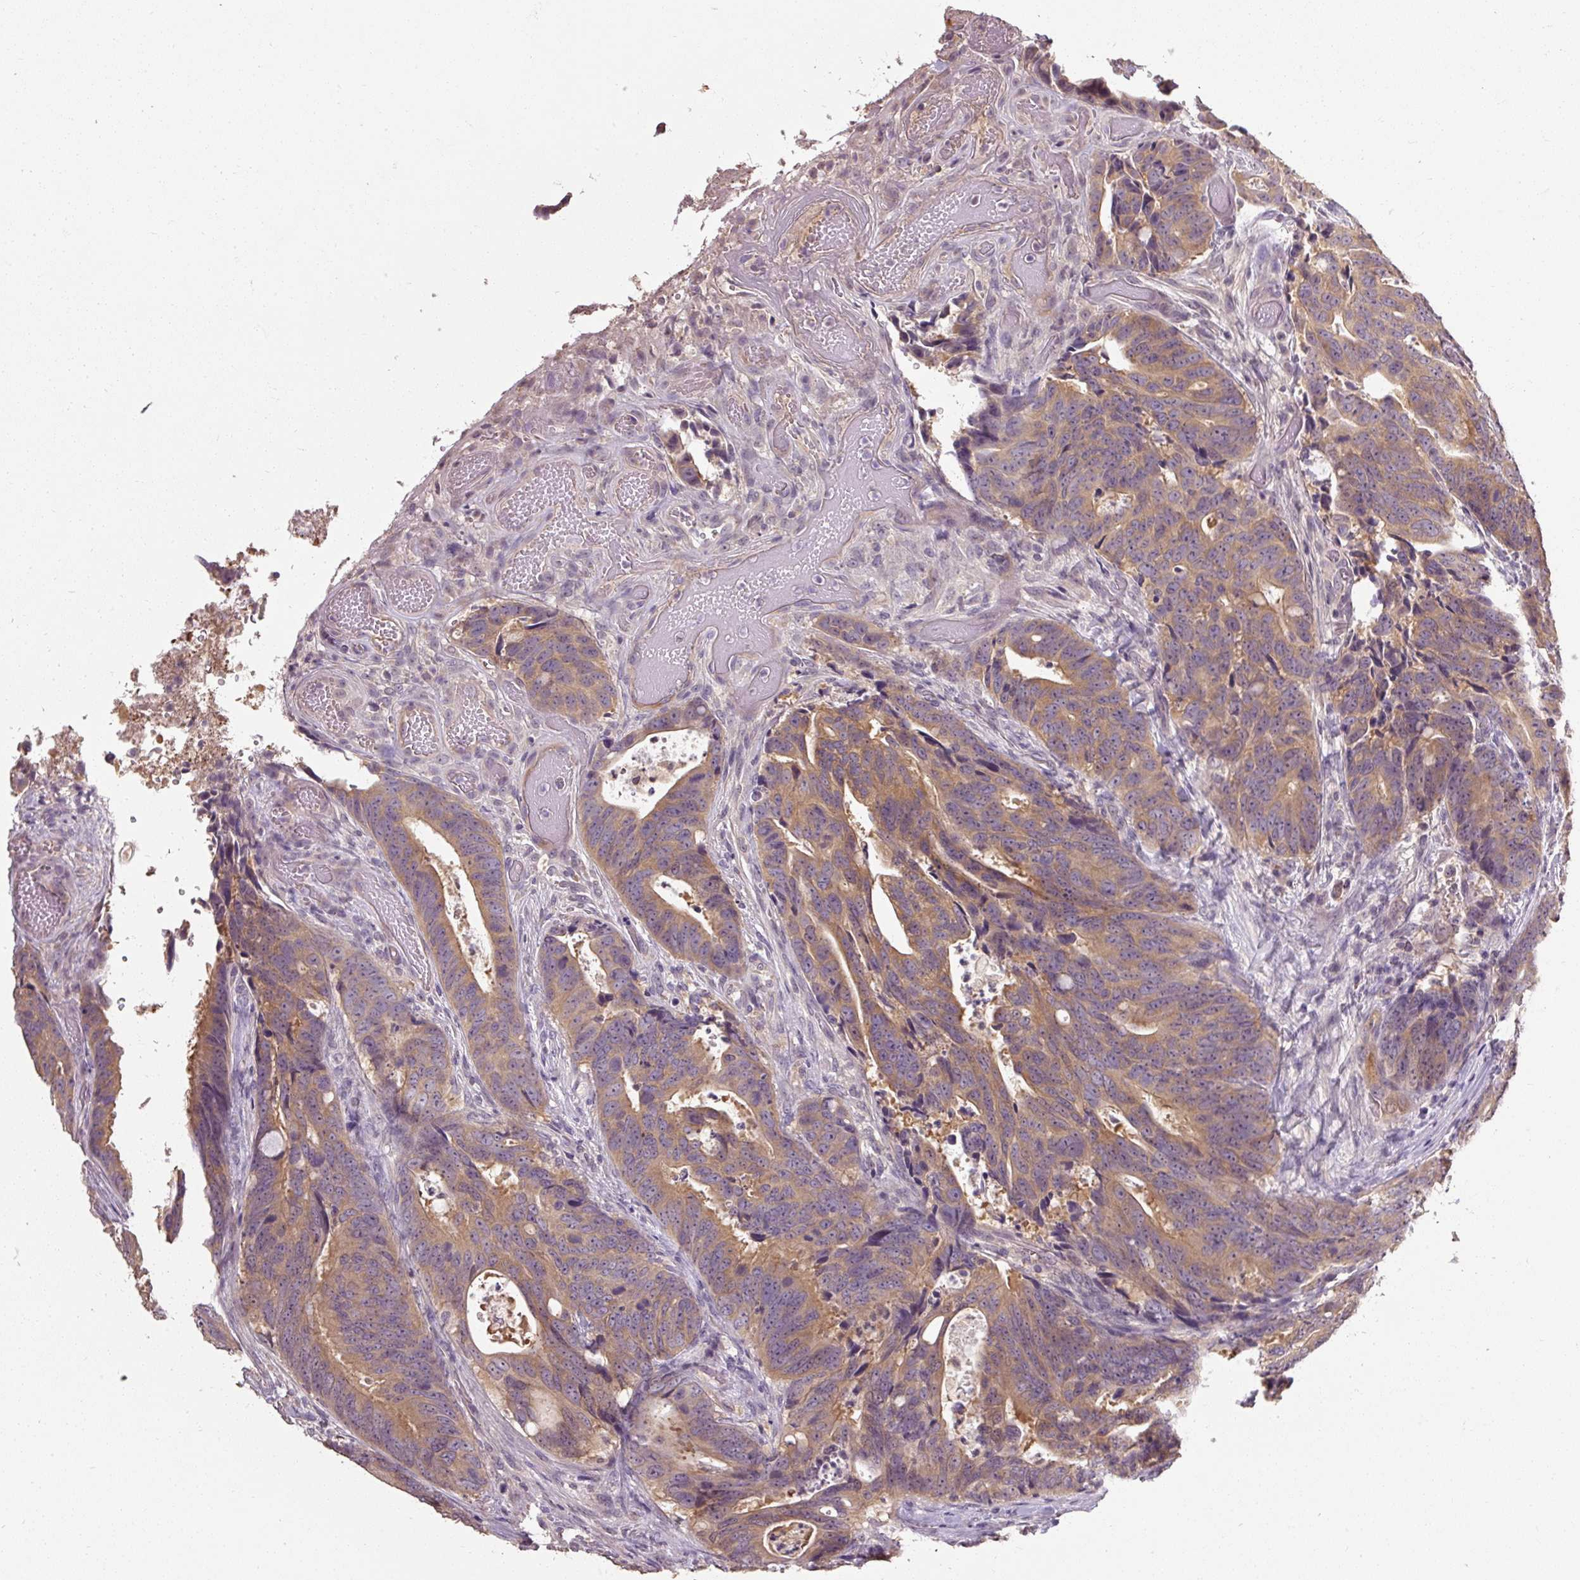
{"staining": {"intensity": "moderate", "quantity": ">75%", "location": "cytoplasmic/membranous"}, "tissue": "colorectal cancer", "cell_type": "Tumor cells", "image_type": "cancer", "snomed": [{"axis": "morphology", "description": "Adenocarcinoma, NOS"}, {"axis": "topography", "description": "Colon"}], "caption": "Adenocarcinoma (colorectal) stained with a brown dye exhibits moderate cytoplasmic/membranous positive staining in approximately >75% of tumor cells.", "gene": "CFAP65", "patient": {"sex": "female", "age": 82}}